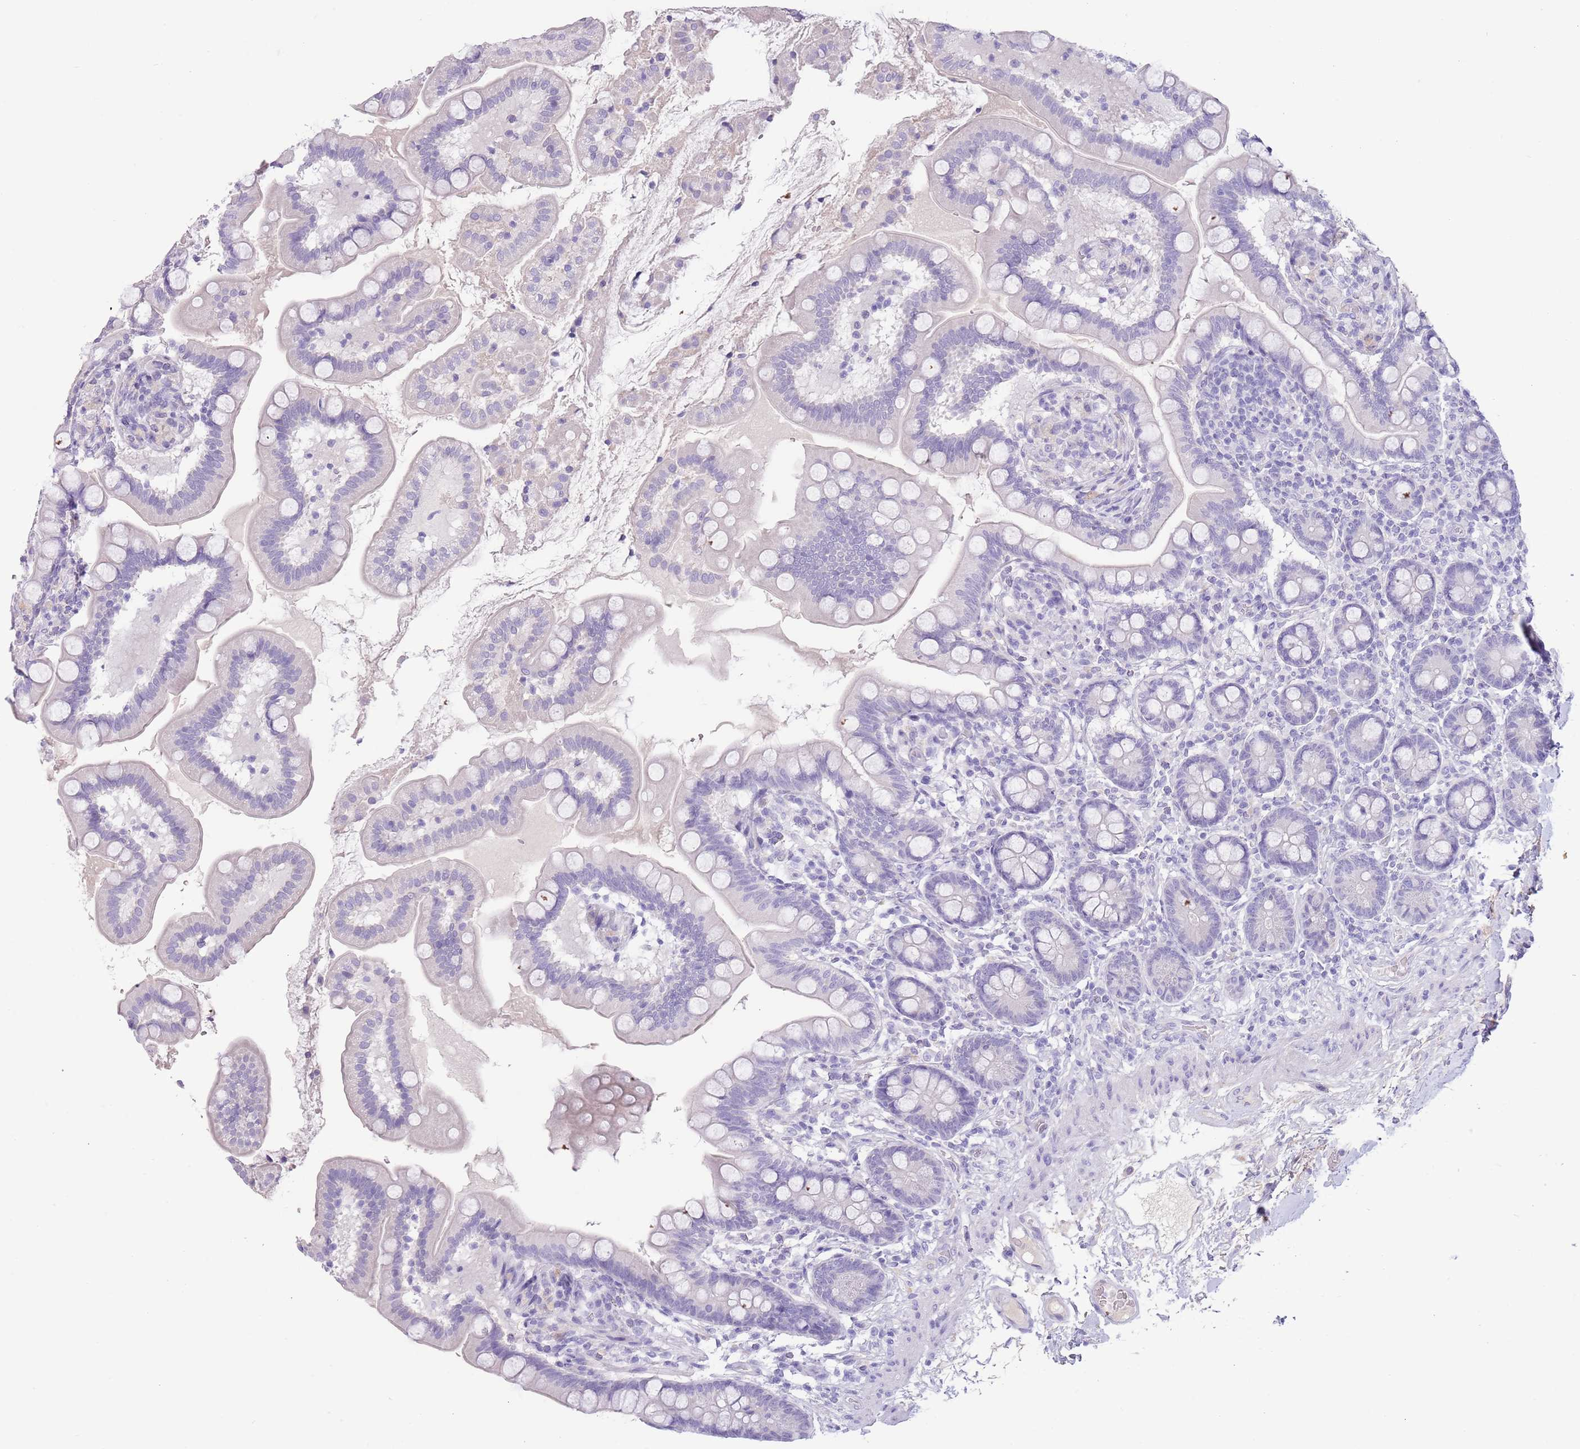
{"staining": {"intensity": "negative", "quantity": "none", "location": "none"}, "tissue": "small intestine", "cell_type": "Glandular cells", "image_type": "normal", "snomed": [{"axis": "morphology", "description": "Normal tissue, NOS"}, {"axis": "topography", "description": "Small intestine"}], "caption": "Immunohistochemical staining of benign small intestine reveals no significant expression in glandular cells.", "gene": "TOX2", "patient": {"sex": "female", "age": 64}}